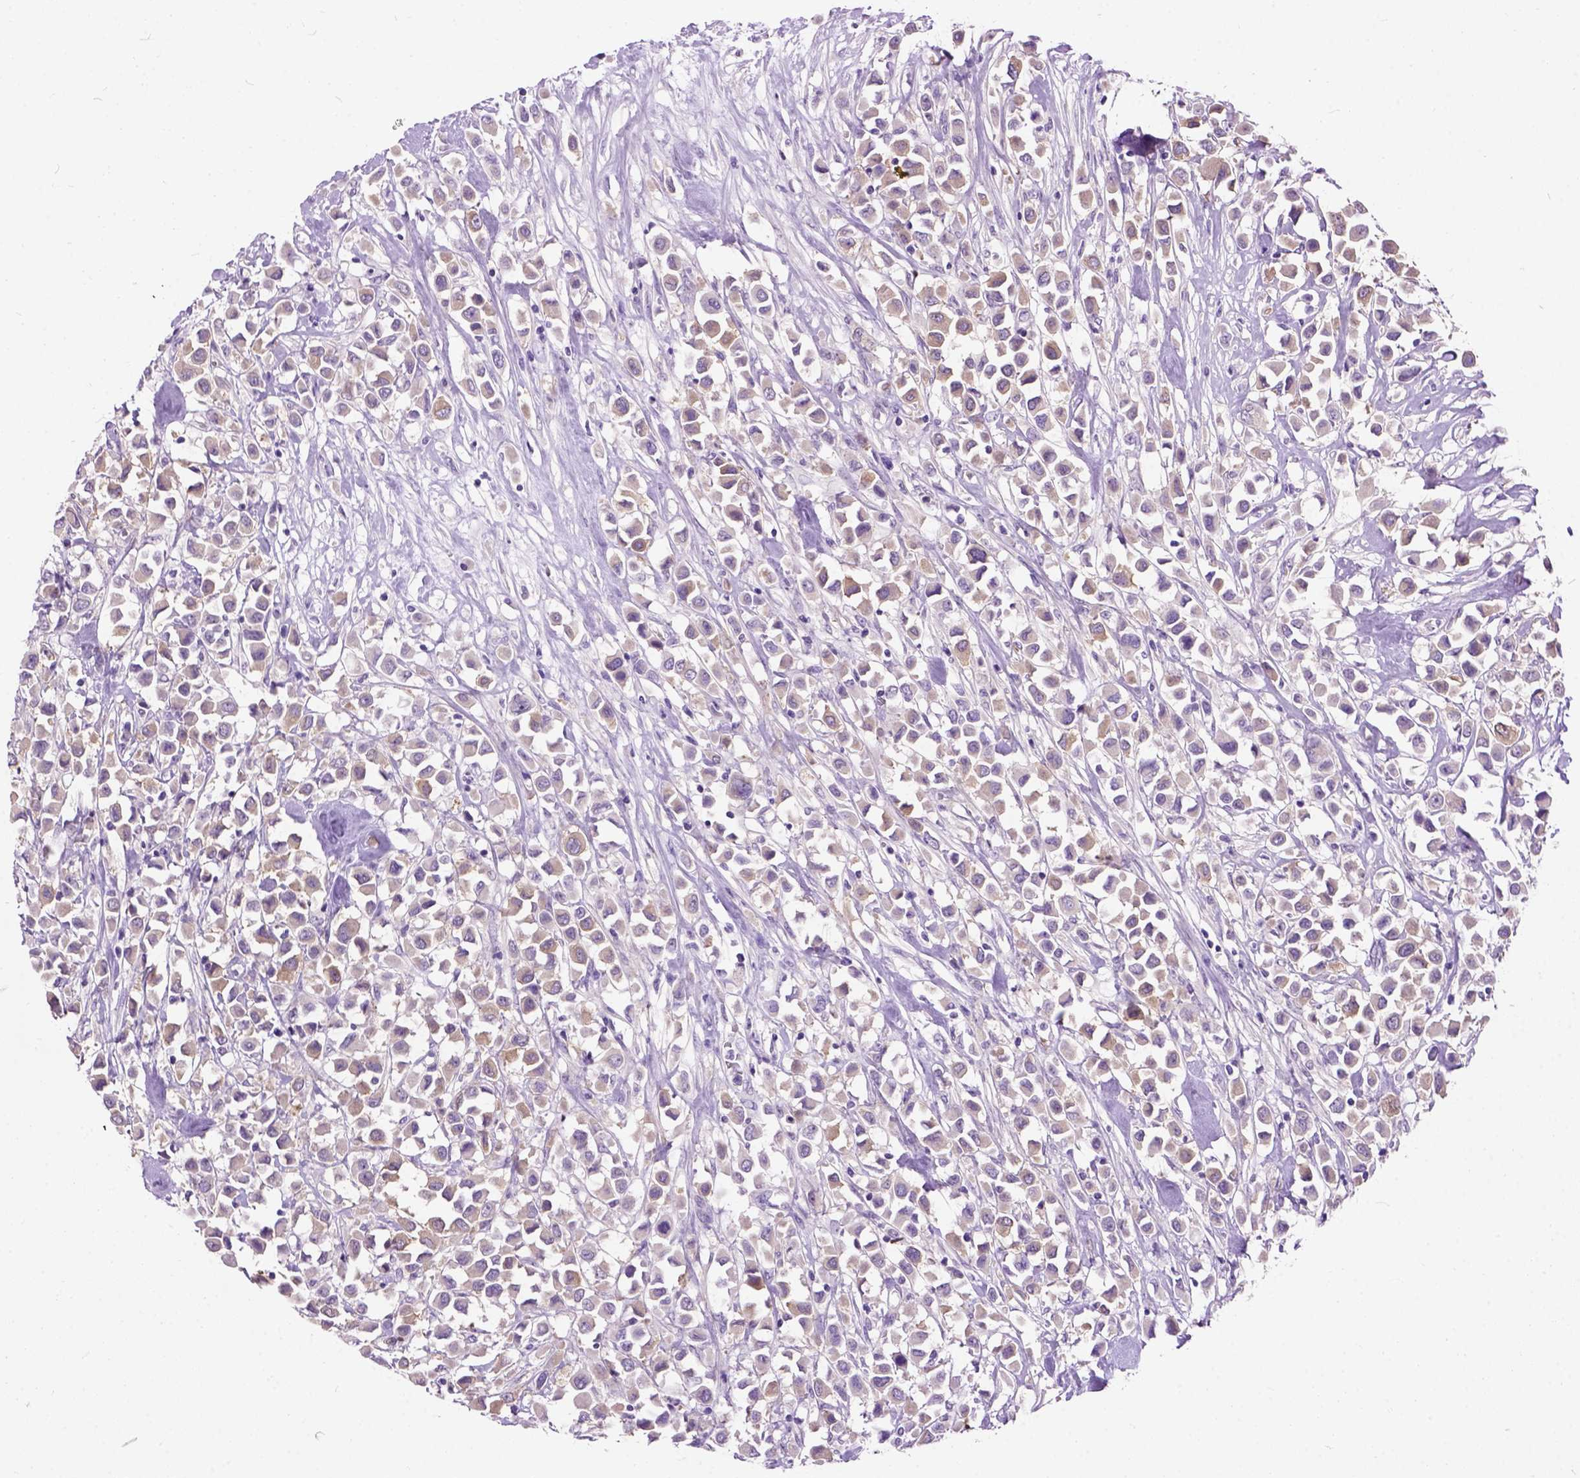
{"staining": {"intensity": "weak", "quantity": "<25%", "location": "cytoplasmic/membranous"}, "tissue": "breast cancer", "cell_type": "Tumor cells", "image_type": "cancer", "snomed": [{"axis": "morphology", "description": "Duct carcinoma"}, {"axis": "topography", "description": "Breast"}], "caption": "A high-resolution photomicrograph shows immunohistochemistry staining of breast cancer (infiltrating ductal carcinoma), which reveals no significant positivity in tumor cells.", "gene": "MAPT", "patient": {"sex": "female", "age": 61}}